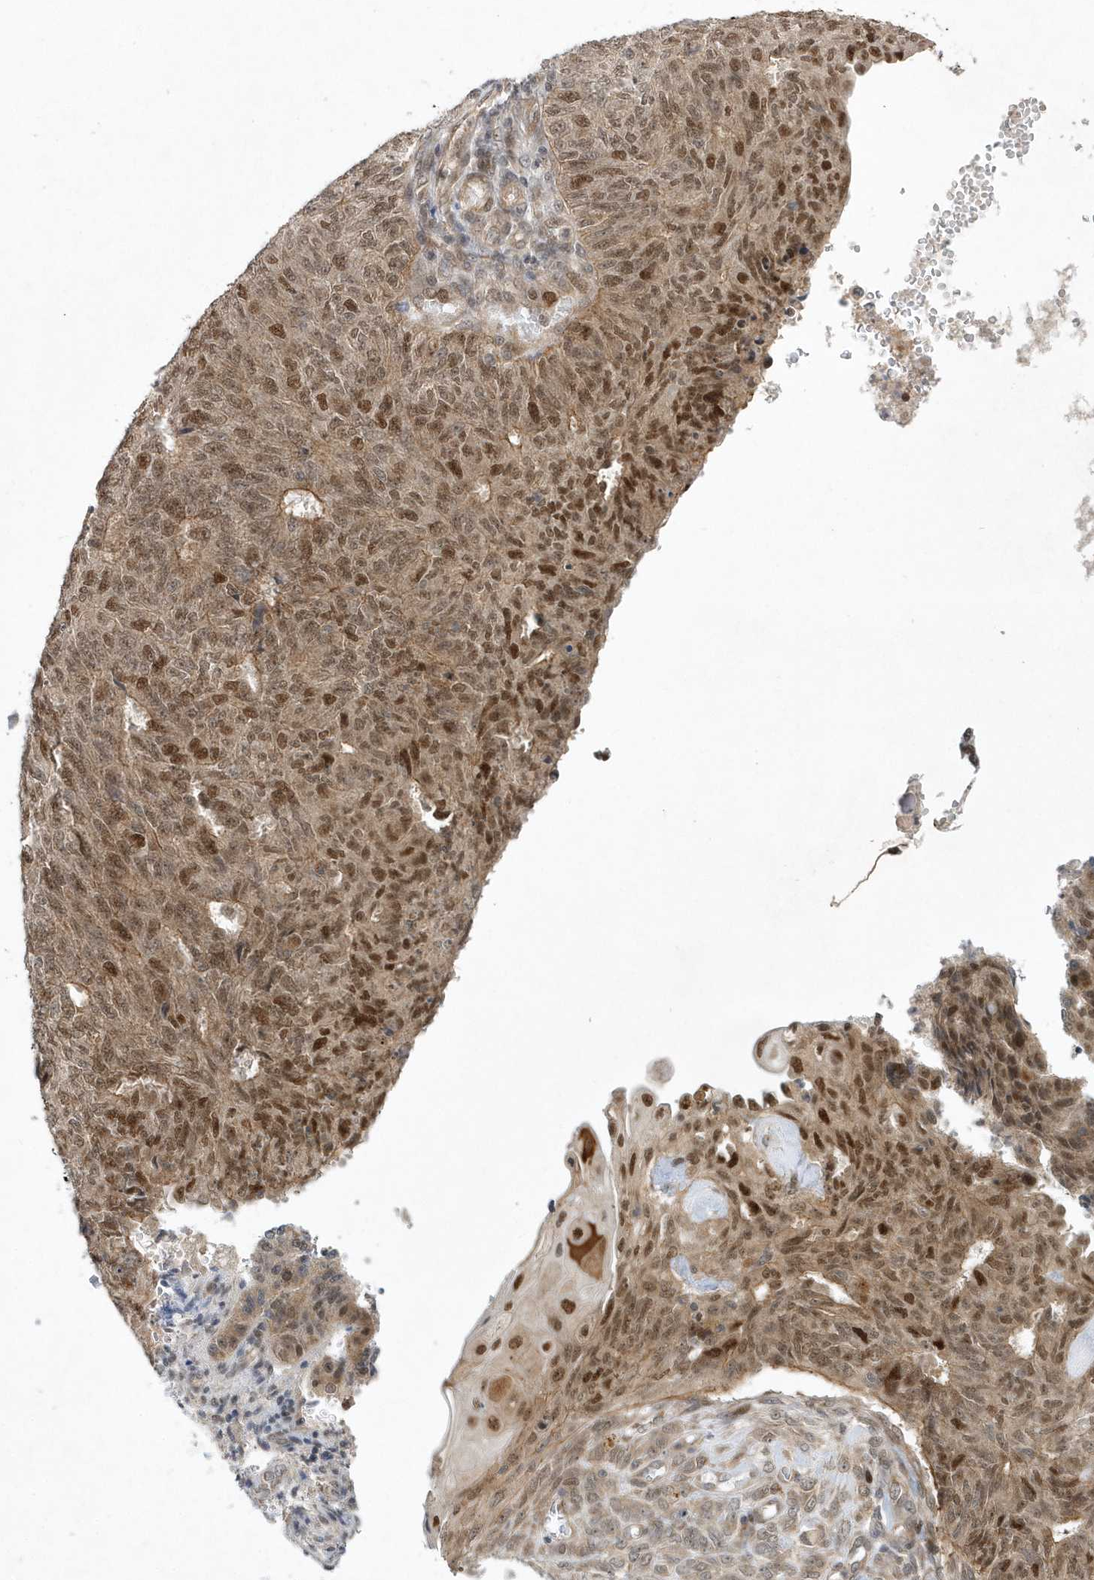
{"staining": {"intensity": "moderate", "quantity": ">75%", "location": "nuclear"}, "tissue": "endometrial cancer", "cell_type": "Tumor cells", "image_type": "cancer", "snomed": [{"axis": "morphology", "description": "Adenocarcinoma, NOS"}, {"axis": "topography", "description": "Endometrium"}], "caption": "Immunohistochemistry (IHC) micrograph of neoplastic tissue: human adenocarcinoma (endometrial) stained using immunohistochemistry (IHC) shows medium levels of moderate protein expression localized specifically in the nuclear of tumor cells, appearing as a nuclear brown color.", "gene": "MXI1", "patient": {"sex": "female", "age": 32}}